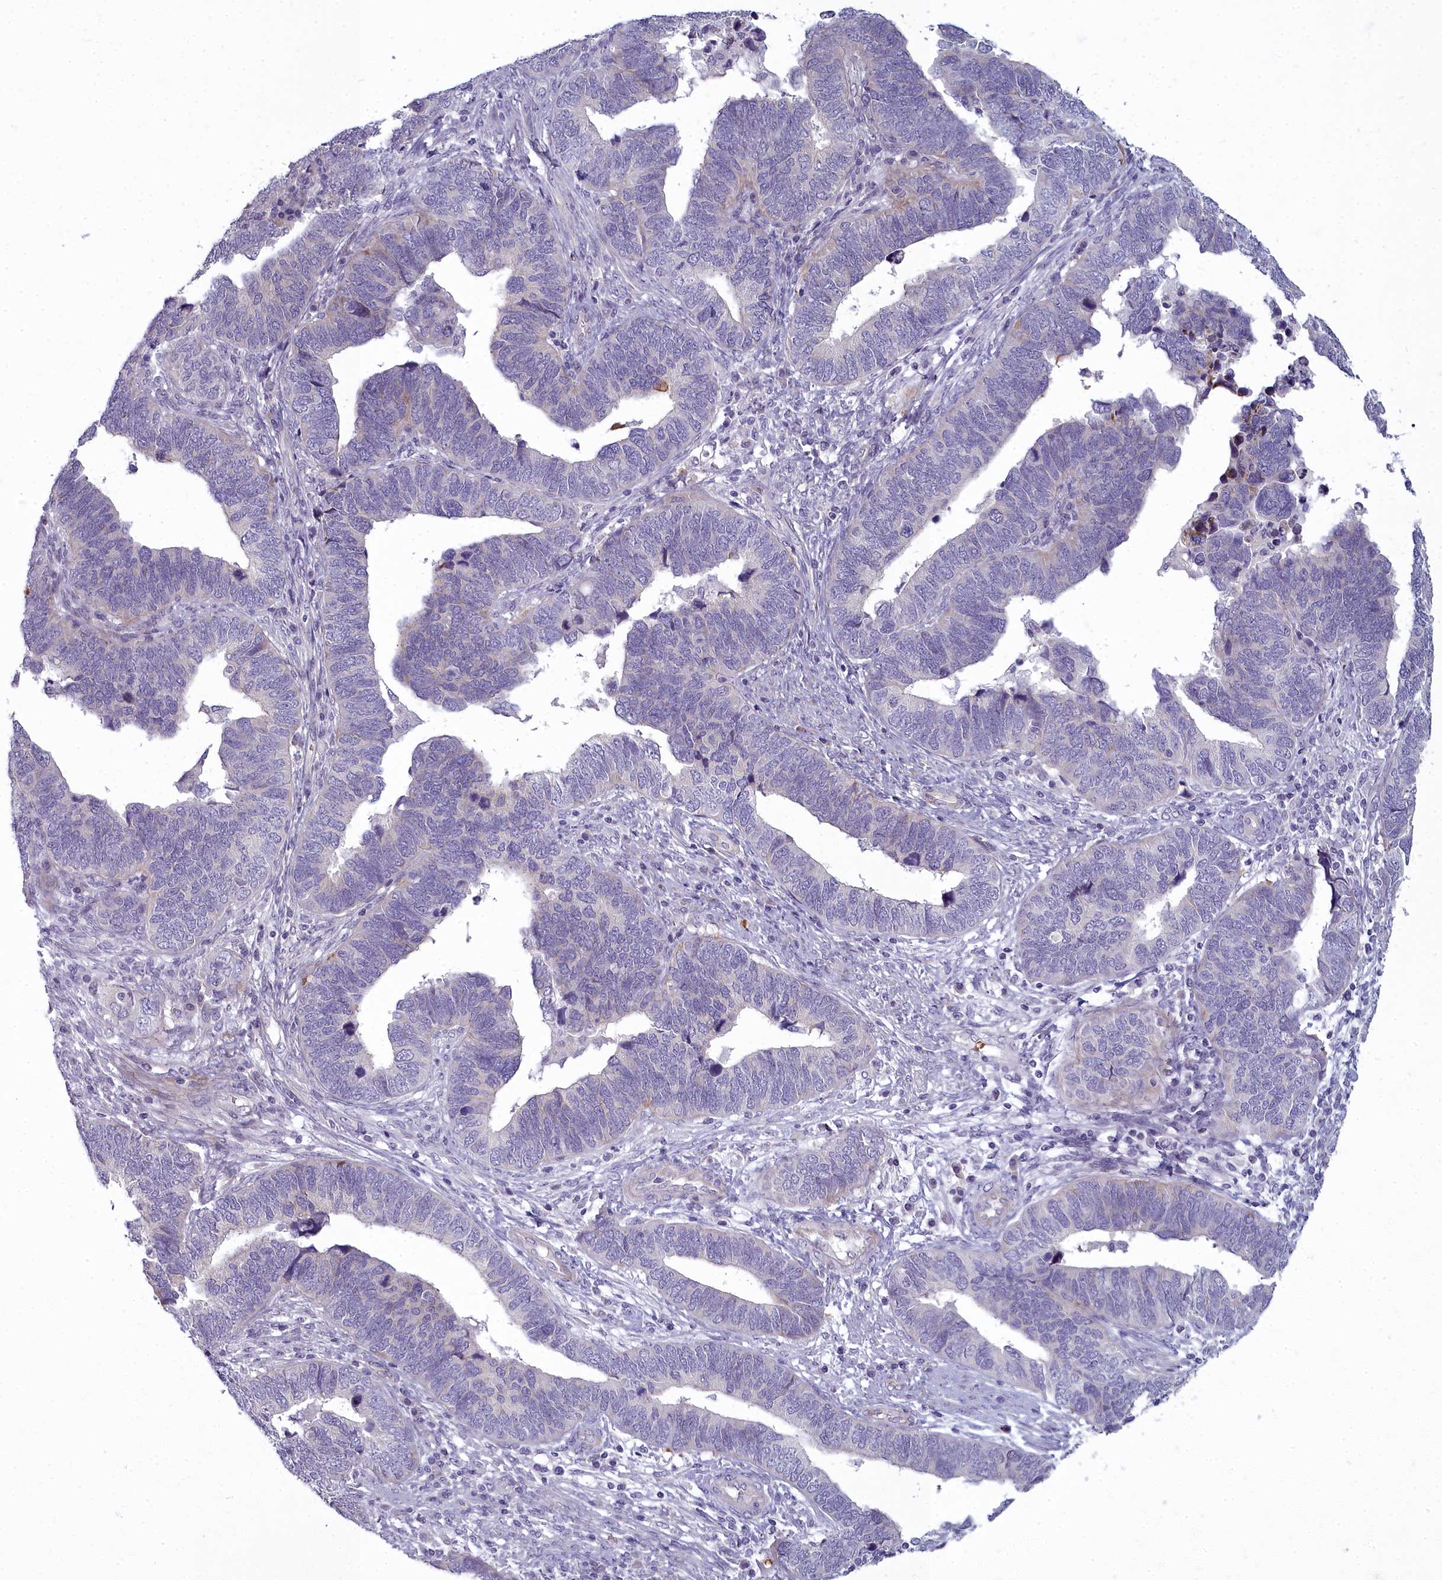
{"staining": {"intensity": "weak", "quantity": "<25%", "location": "cytoplasmic/membranous"}, "tissue": "endometrial cancer", "cell_type": "Tumor cells", "image_type": "cancer", "snomed": [{"axis": "morphology", "description": "Adenocarcinoma, NOS"}, {"axis": "topography", "description": "Endometrium"}], "caption": "Immunohistochemical staining of human endometrial adenocarcinoma demonstrates no significant staining in tumor cells.", "gene": "ARL15", "patient": {"sex": "female", "age": 79}}